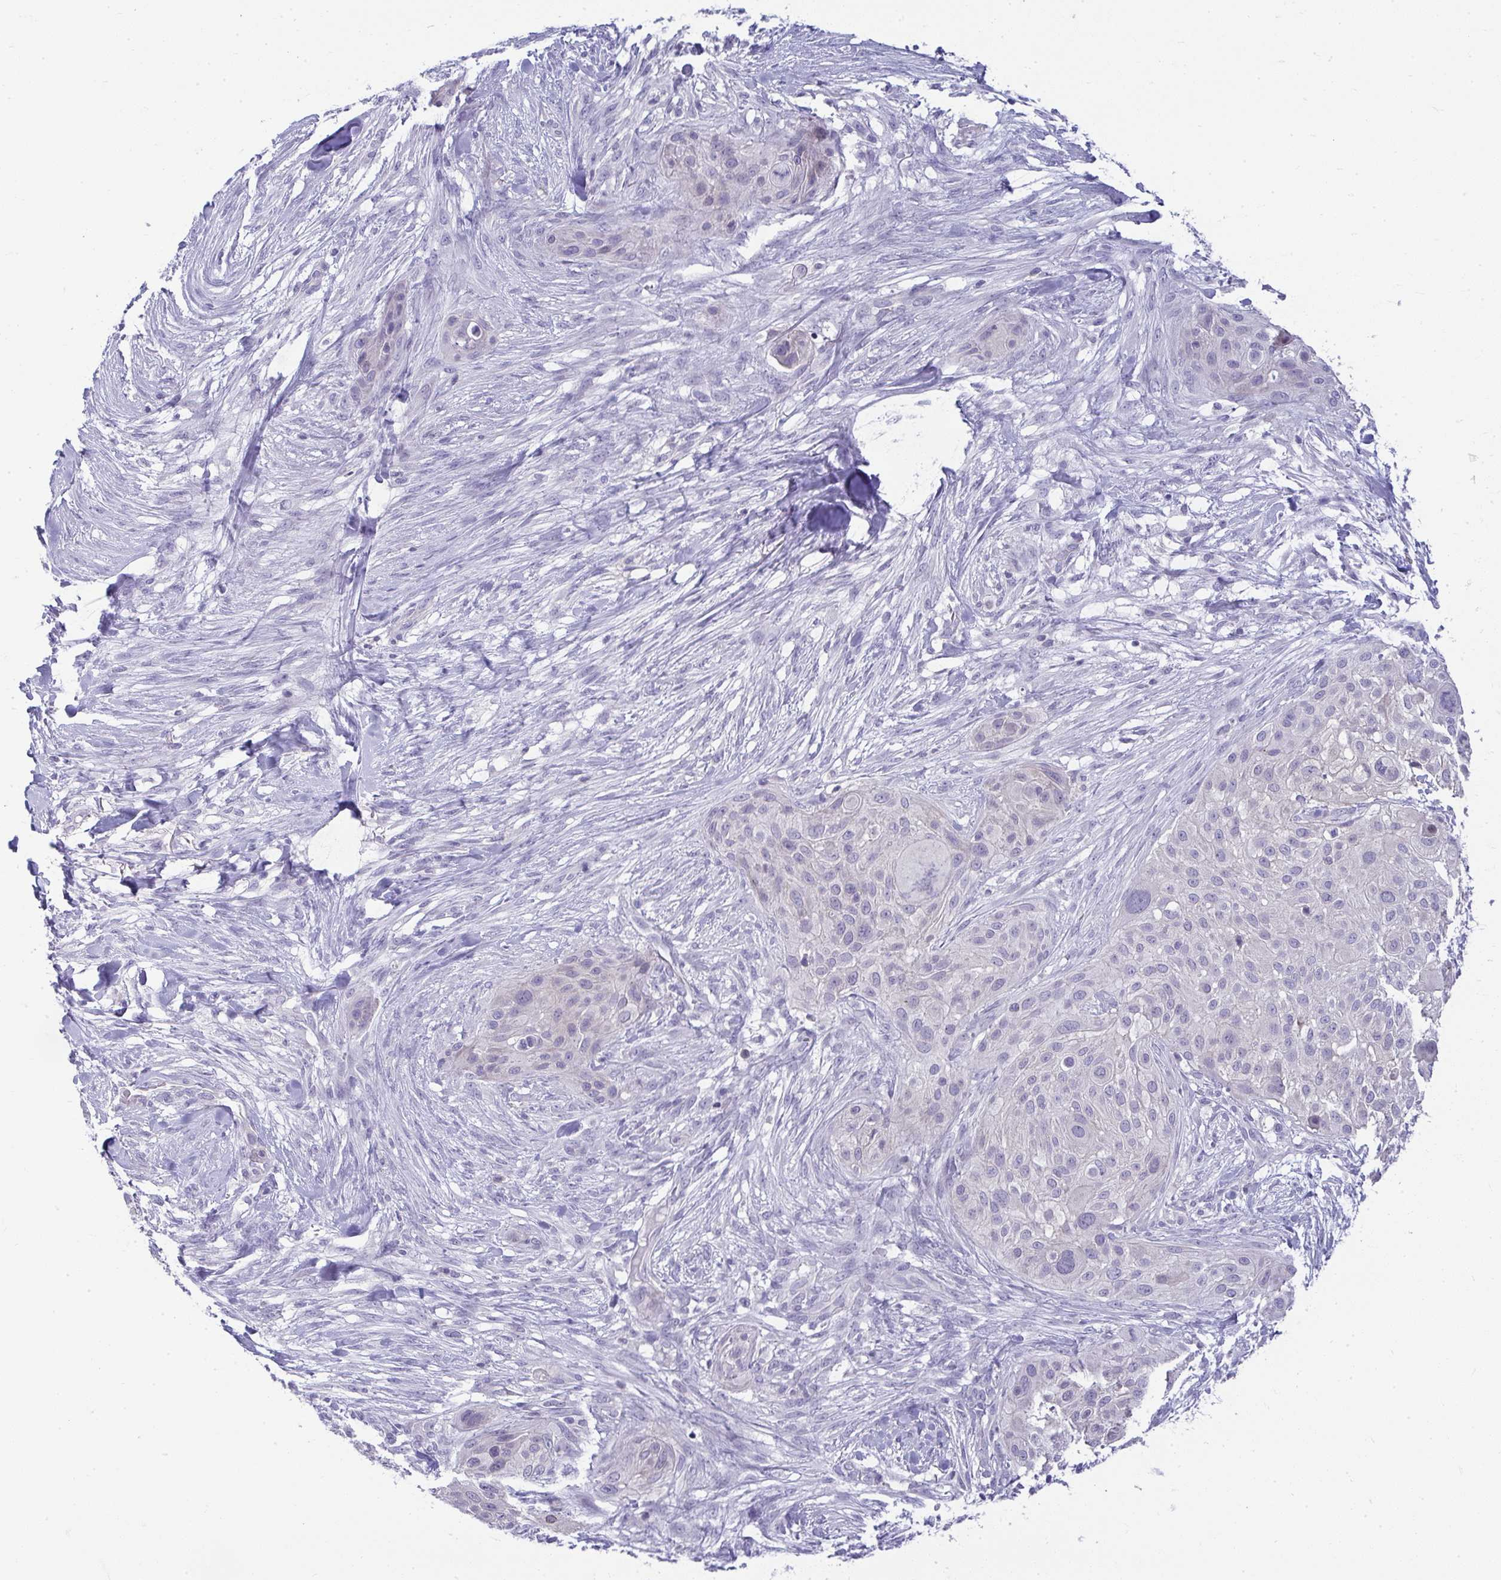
{"staining": {"intensity": "negative", "quantity": "none", "location": "none"}, "tissue": "skin cancer", "cell_type": "Tumor cells", "image_type": "cancer", "snomed": [{"axis": "morphology", "description": "Squamous cell carcinoma, NOS"}, {"axis": "topography", "description": "Skin"}], "caption": "DAB (3,3'-diaminobenzidine) immunohistochemical staining of human skin squamous cell carcinoma demonstrates no significant expression in tumor cells.", "gene": "VPS4B", "patient": {"sex": "female", "age": 87}}